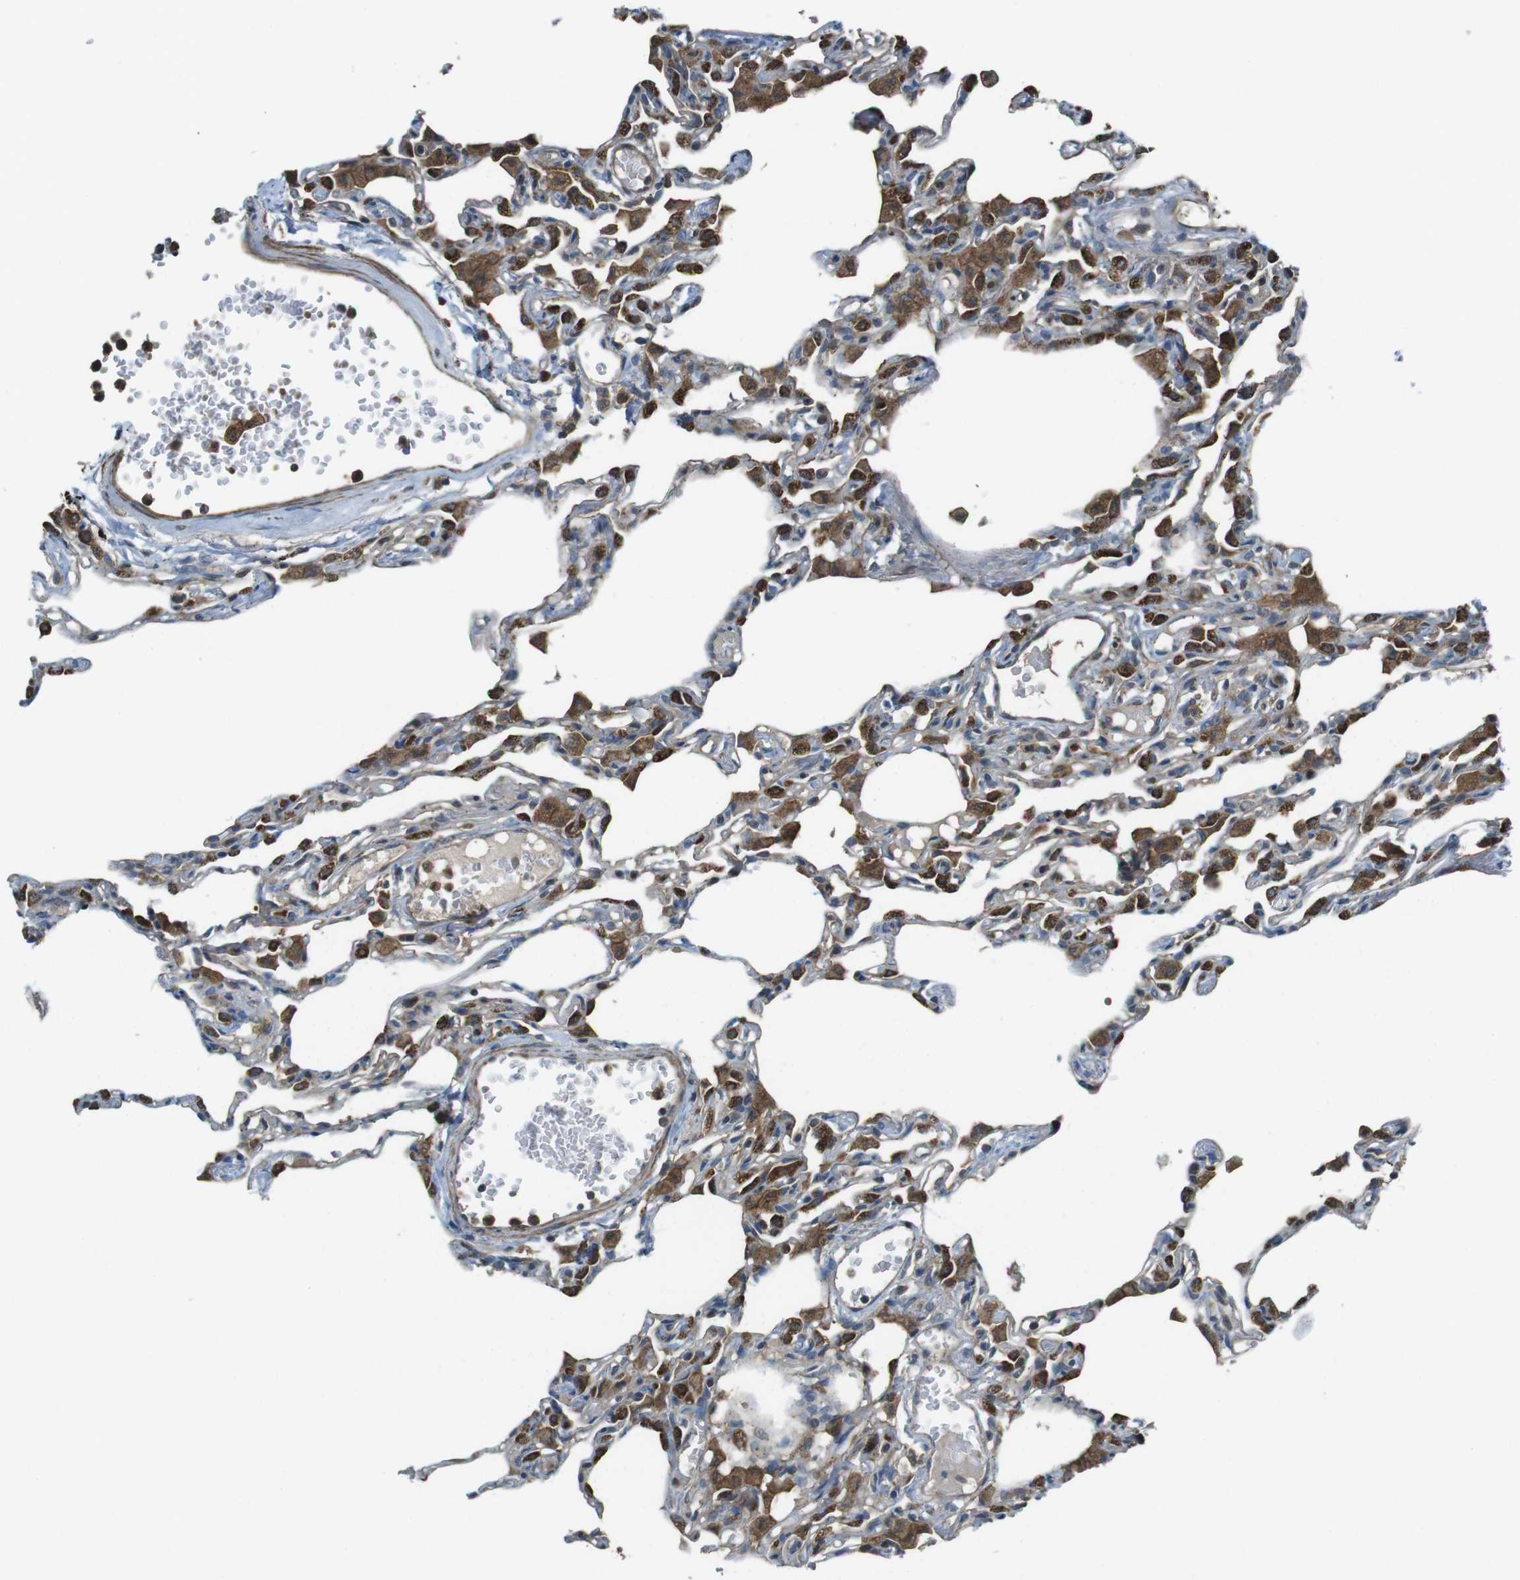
{"staining": {"intensity": "strong", "quantity": "<25%", "location": "cytoplasmic/membranous"}, "tissue": "lung", "cell_type": "Alveolar cells", "image_type": "normal", "snomed": [{"axis": "morphology", "description": "Normal tissue, NOS"}, {"axis": "topography", "description": "Lung"}], "caption": "Brown immunohistochemical staining in normal human lung demonstrates strong cytoplasmic/membranous staining in about <25% of alveolar cells.", "gene": "LRRC3B", "patient": {"sex": "female", "age": 49}}